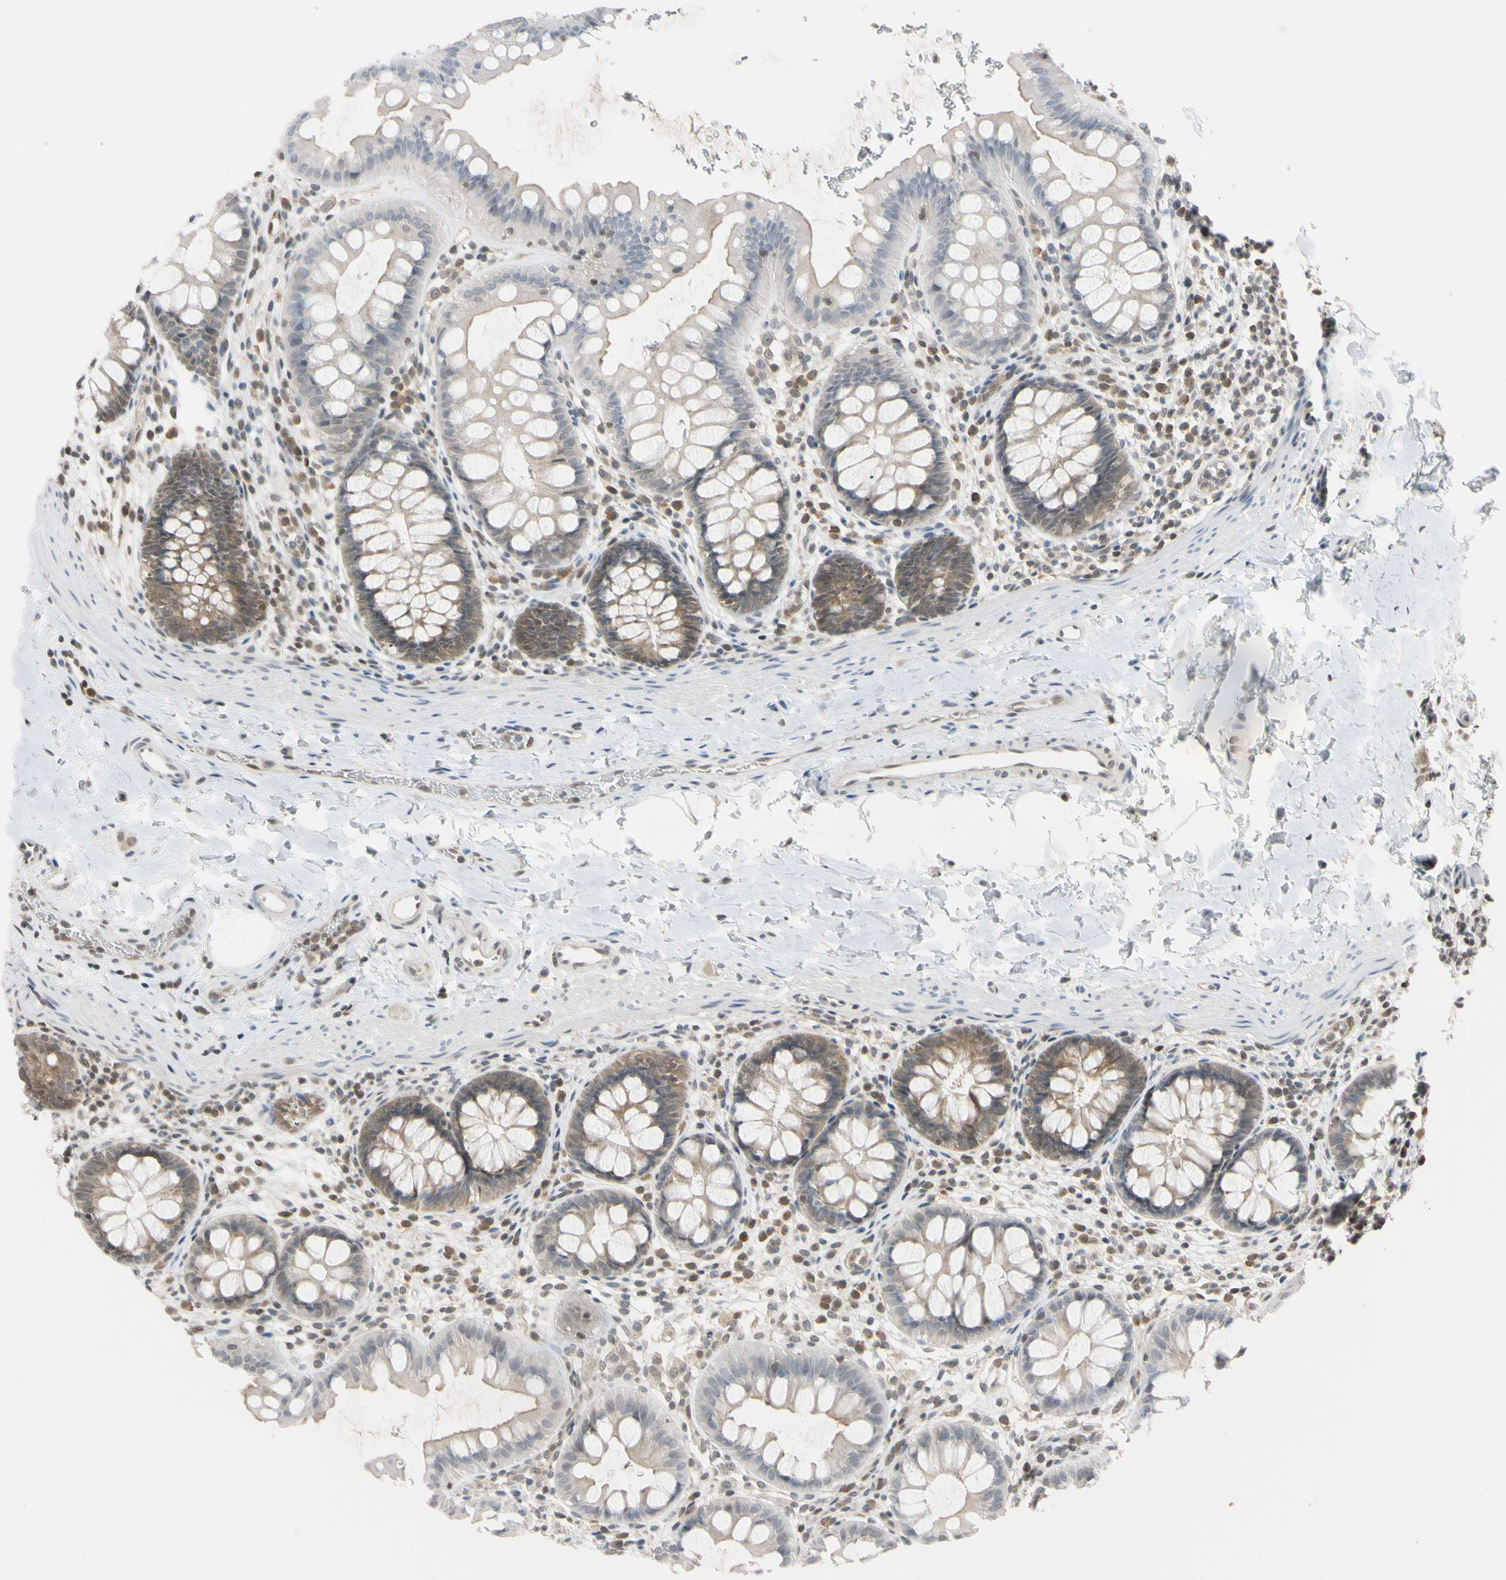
{"staining": {"intensity": "weak", "quantity": ">75%", "location": "cytoplasmic/membranous"}, "tissue": "rectum", "cell_type": "Glandular cells", "image_type": "normal", "snomed": [{"axis": "morphology", "description": "Normal tissue, NOS"}, {"axis": "topography", "description": "Rectum"}], "caption": "Immunohistochemical staining of unremarkable rectum demonstrates >75% levels of weak cytoplasmic/membranous protein expression in about >75% of glandular cells.", "gene": "UBE2I", "patient": {"sex": "female", "age": 24}}